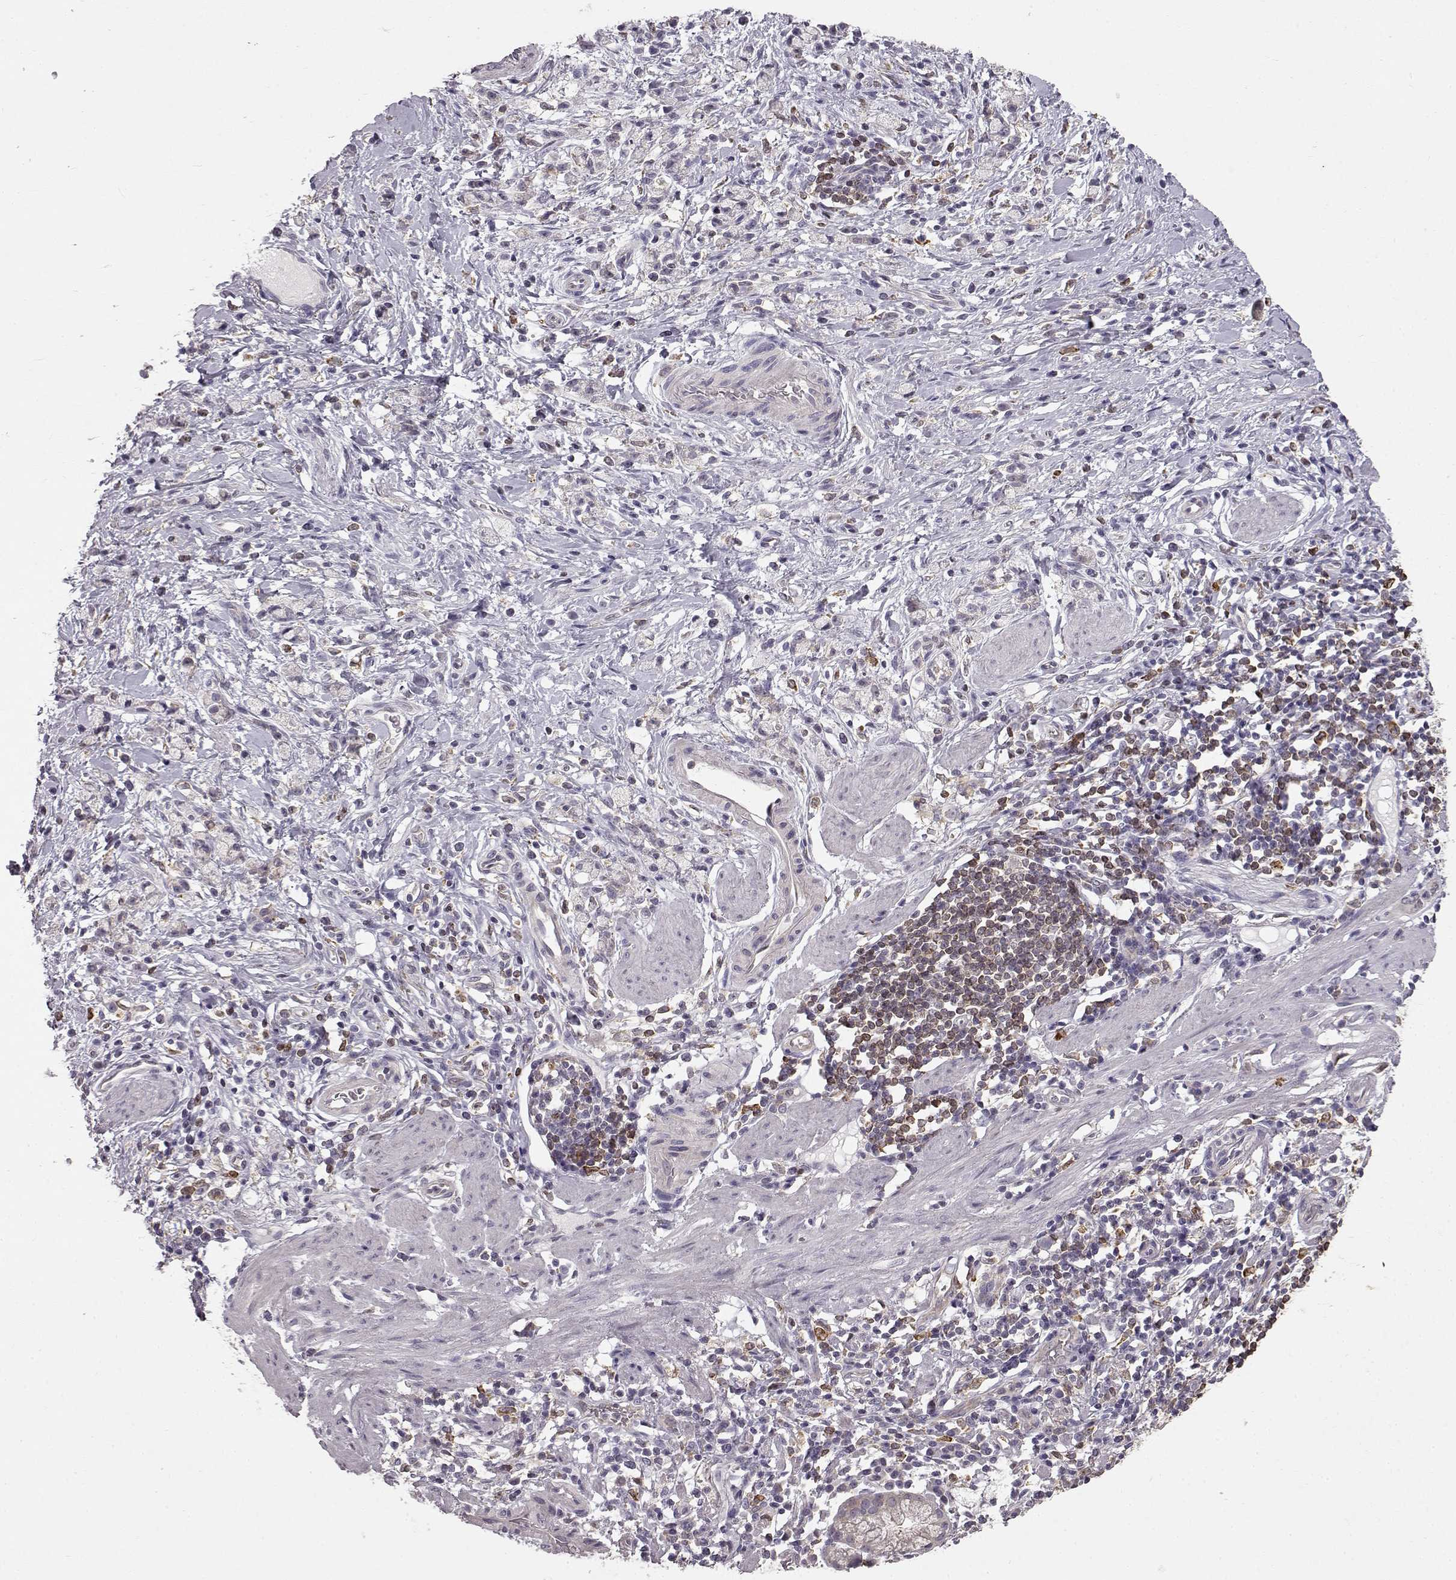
{"staining": {"intensity": "negative", "quantity": "none", "location": "none"}, "tissue": "stomach cancer", "cell_type": "Tumor cells", "image_type": "cancer", "snomed": [{"axis": "morphology", "description": "Adenocarcinoma, NOS"}, {"axis": "topography", "description": "Stomach"}], "caption": "High power microscopy histopathology image of an immunohistochemistry (IHC) image of adenocarcinoma (stomach), revealing no significant expression in tumor cells.", "gene": "SPAG17", "patient": {"sex": "male", "age": 58}}